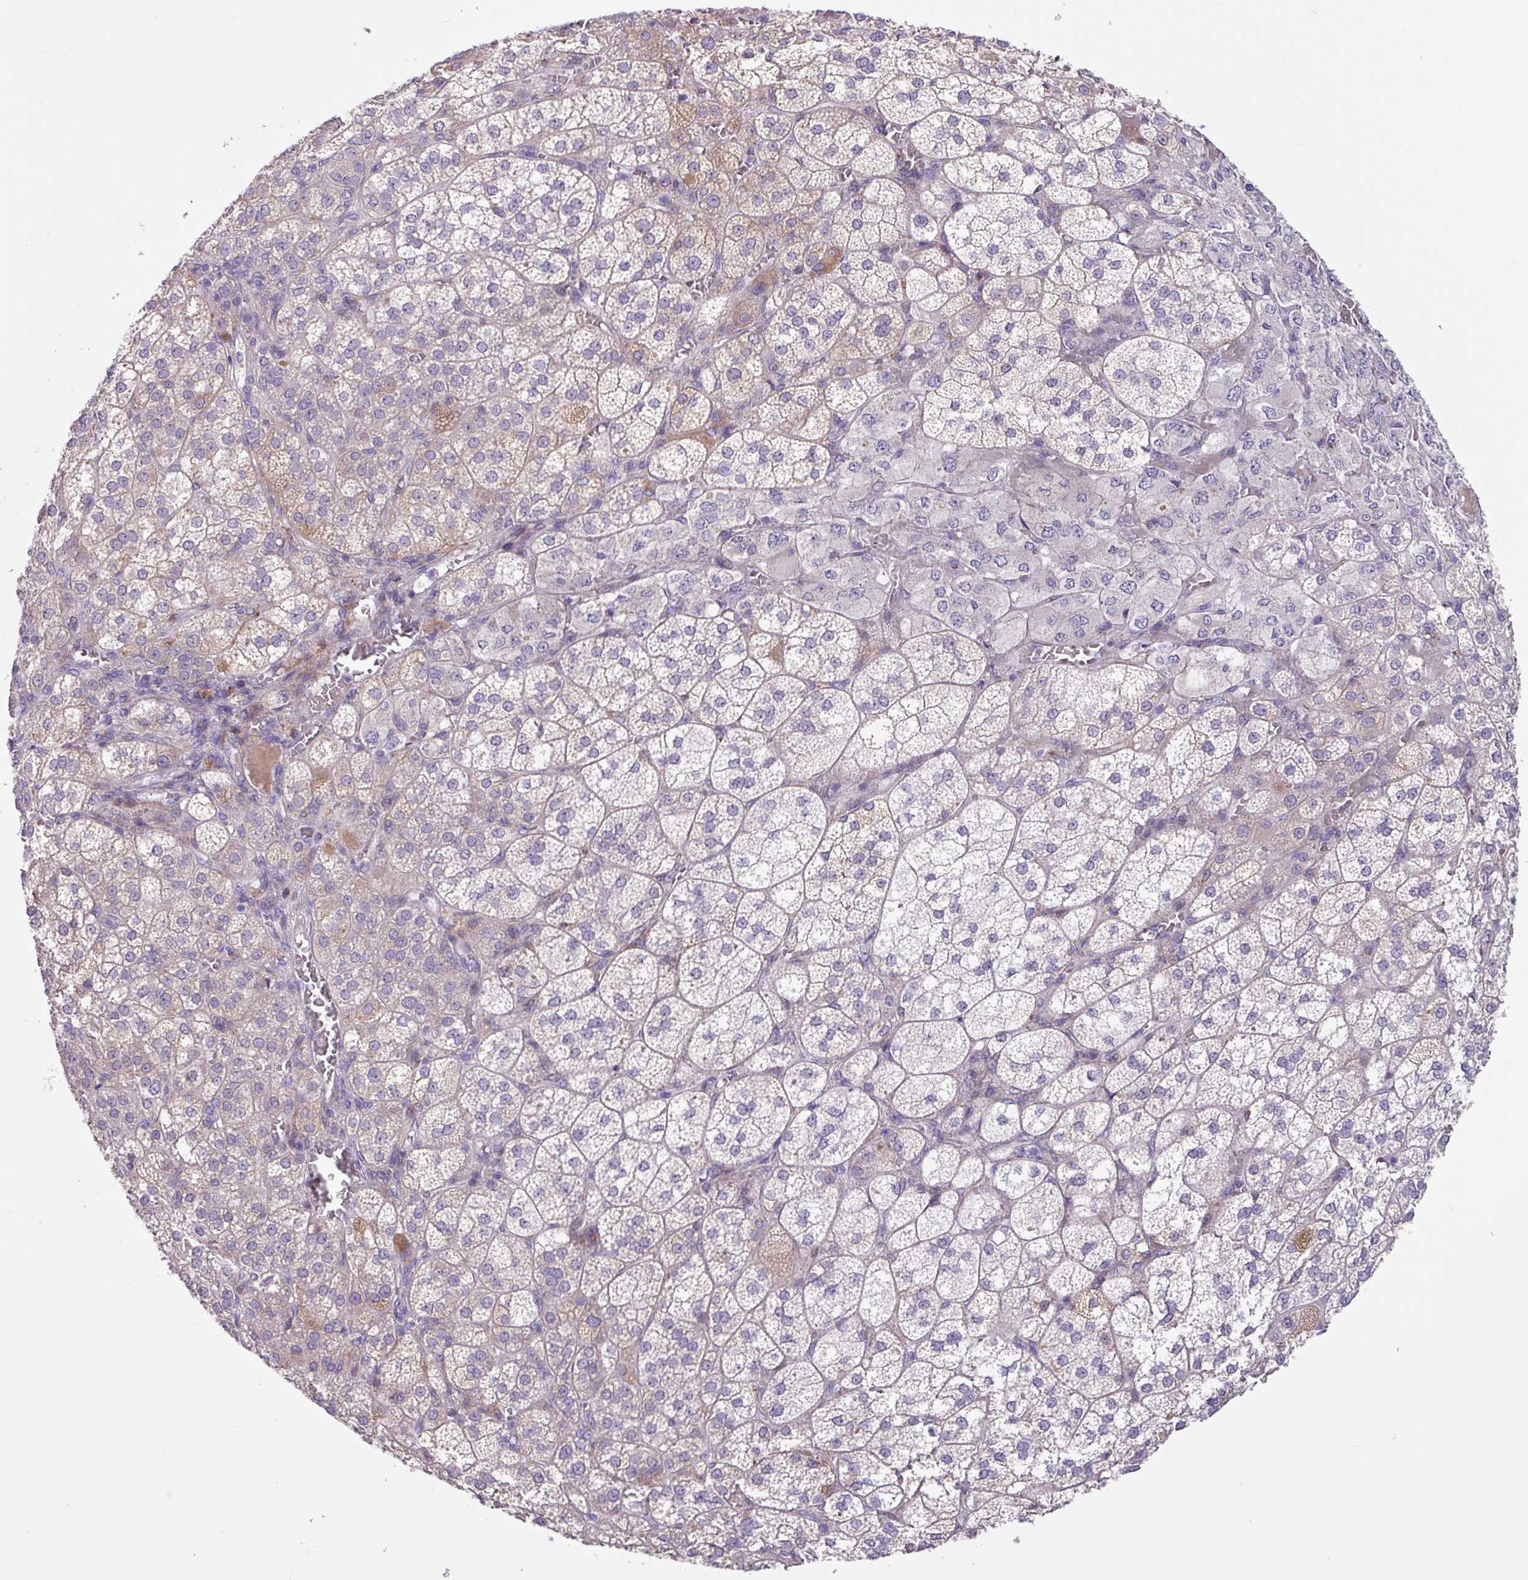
{"staining": {"intensity": "moderate", "quantity": "25%-75%", "location": "cytoplasmic/membranous"}, "tissue": "adrenal gland", "cell_type": "Glandular cells", "image_type": "normal", "snomed": [{"axis": "morphology", "description": "Normal tissue, NOS"}, {"axis": "topography", "description": "Adrenal gland"}], "caption": "Immunohistochemical staining of benign human adrenal gland reveals medium levels of moderate cytoplasmic/membranous expression in about 25%-75% of glandular cells. The staining is performed using DAB brown chromogen to label protein expression. The nuclei are counter-stained blue using hematoxylin.", "gene": "IQCJ", "patient": {"sex": "female", "age": 60}}